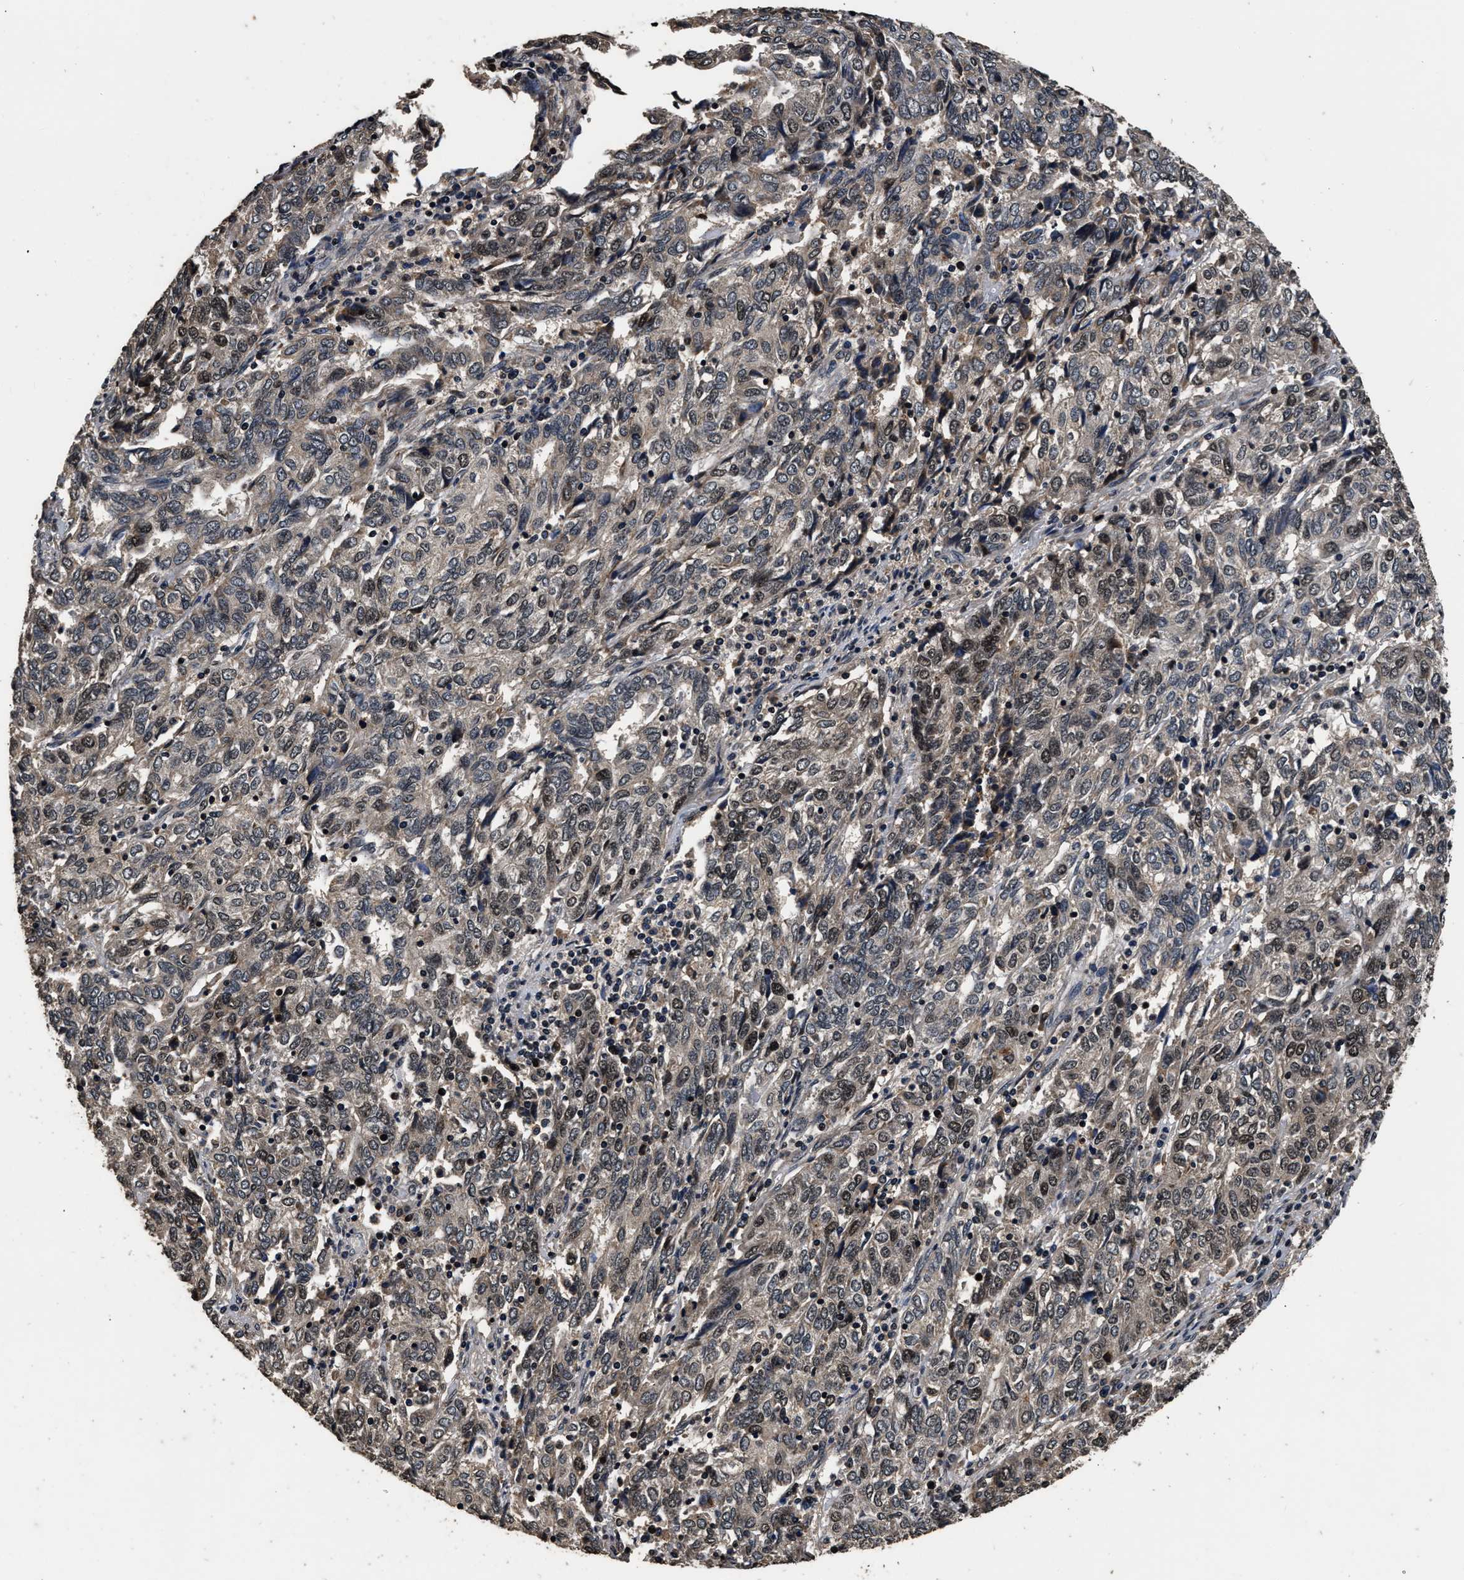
{"staining": {"intensity": "weak", "quantity": "25%-75%", "location": "nuclear"}, "tissue": "endometrial cancer", "cell_type": "Tumor cells", "image_type": "cancer", "snomed": [{"axis": "morphology", "description": "Adenocarcinoma, NOS"}, {"axis": "topography", "description": "Endometrium"}], "caption": "Immunohistochemical staining of human endometrial cancer (adenocarcinoma) reveals weak nuclear protein staining in about 25%-75% of tumor cells.", "gene": "CSTF1", "patient": {"sex": "female", "age": 80}}